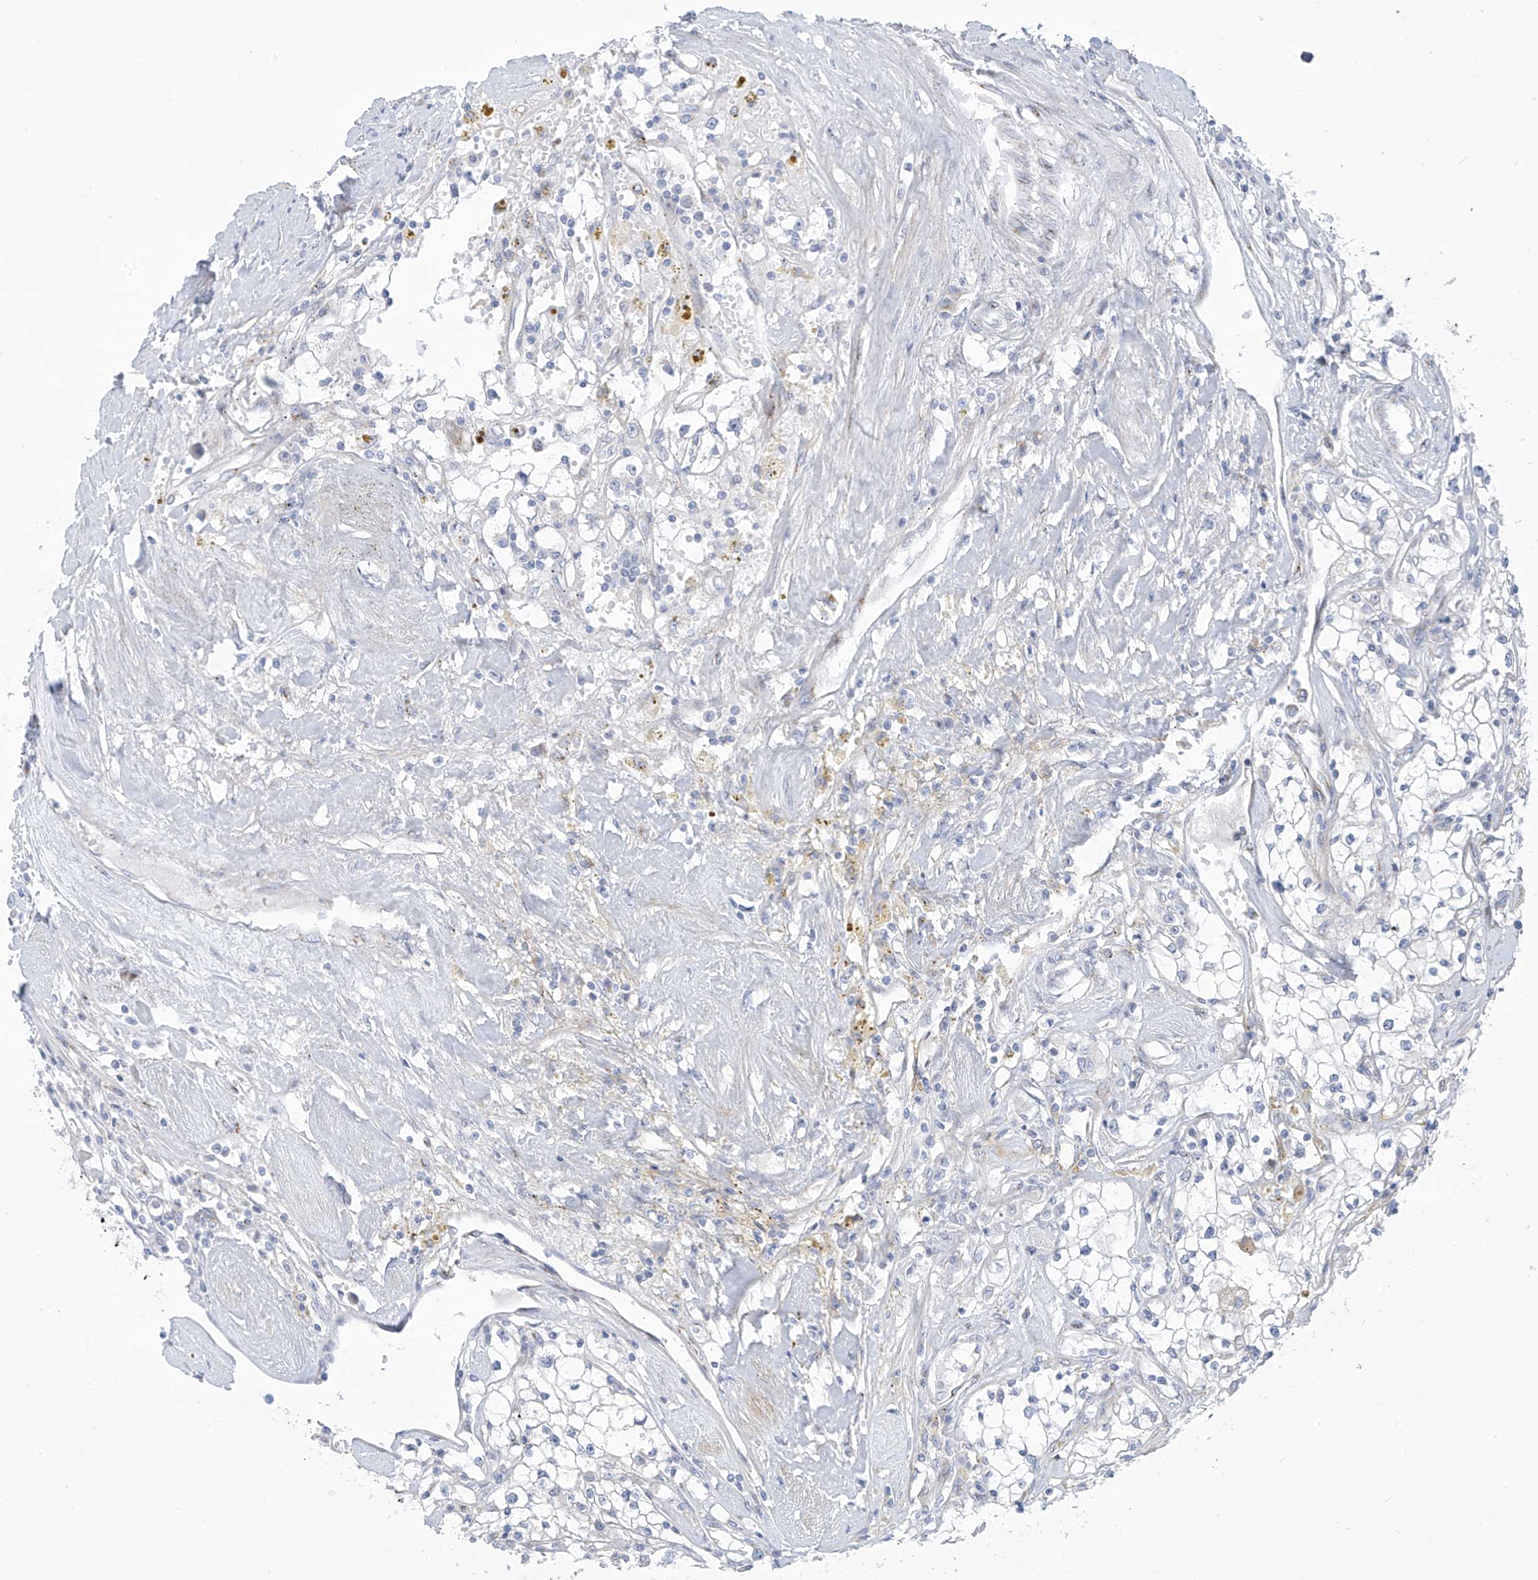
{"staining": {"intensity": "negative", "quantity": "none", "location": "none"}, "tissue": "renal cancer", "cell_type": "Tumor cells", "image_type": "cancer", "snomed": [{"axis": "morphology", "description": "Adenocarcinoma, NOS"}, {"axis": "topography", "description": "Kidney"}], "caption": "Immunohistochemistry of human renal adenocarcinoma reveals no positivity in tumor cells. Brightfield microscopy of IHC stained with DAB (3,3'-diaminobenzidine) (brown) and hematoxylin (blue), captured at high magnification.", "gene": "TRMT2B", "patient": {"sex": "male", "age": 56}}